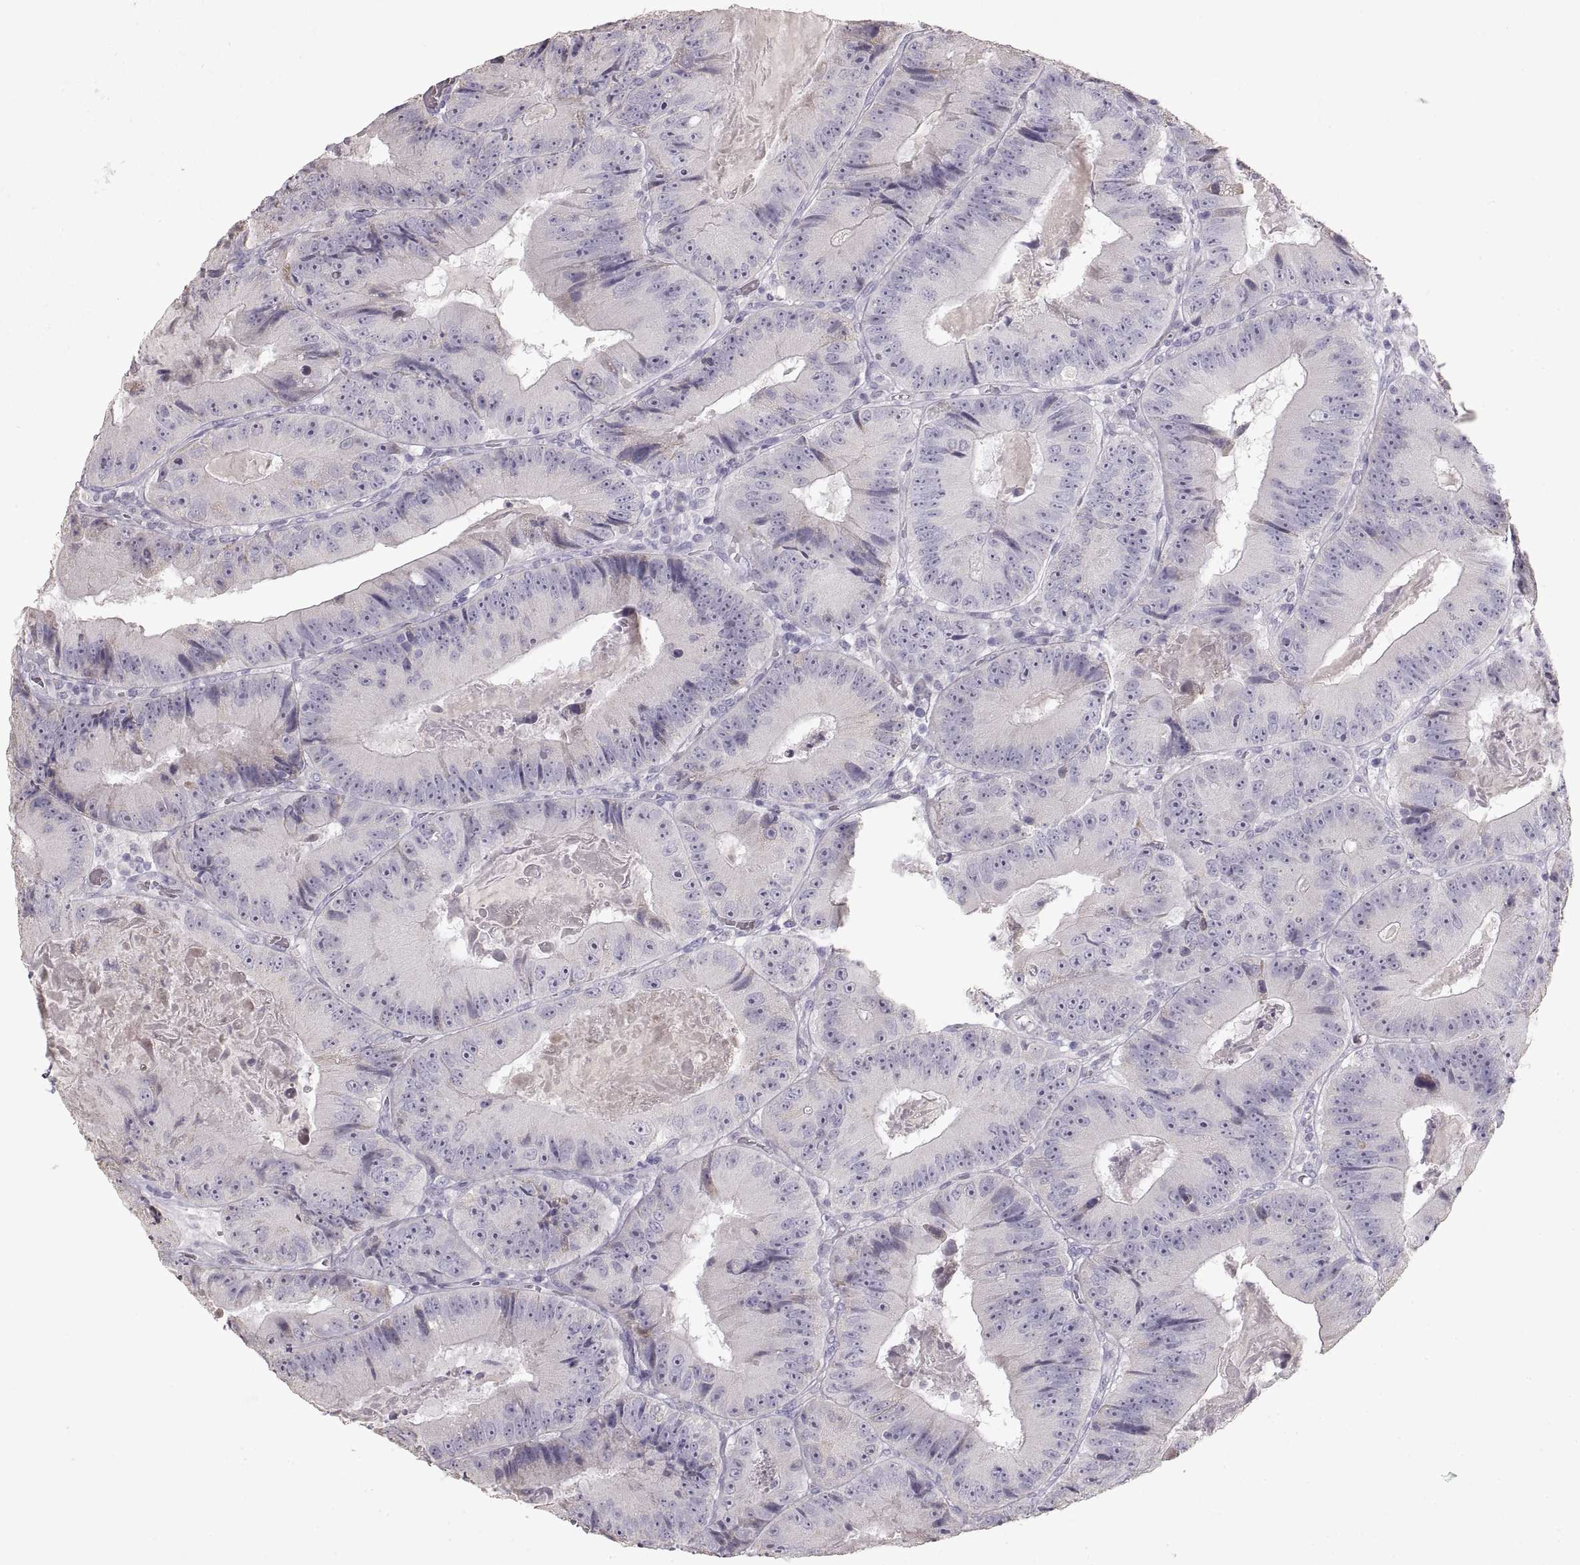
{"staining": {"intensity": "negative", "quantity": "none", "location": "none"}, "tissue": "colorectal cancer", "cell_type": "Tumor cells", "image_type": "cancer", "snomed": [{"axis": "morphology", "description": "Adenocarcinoma, NOS"}, {"axis": "topography", "description": "Colon"}], "caption": "Immunohistochemical staining of colorectal adenocarcinoma displays no significant expression in tumor cells.", "gene": "ZP3", "patient": {"sex": "female", "age": 86}}